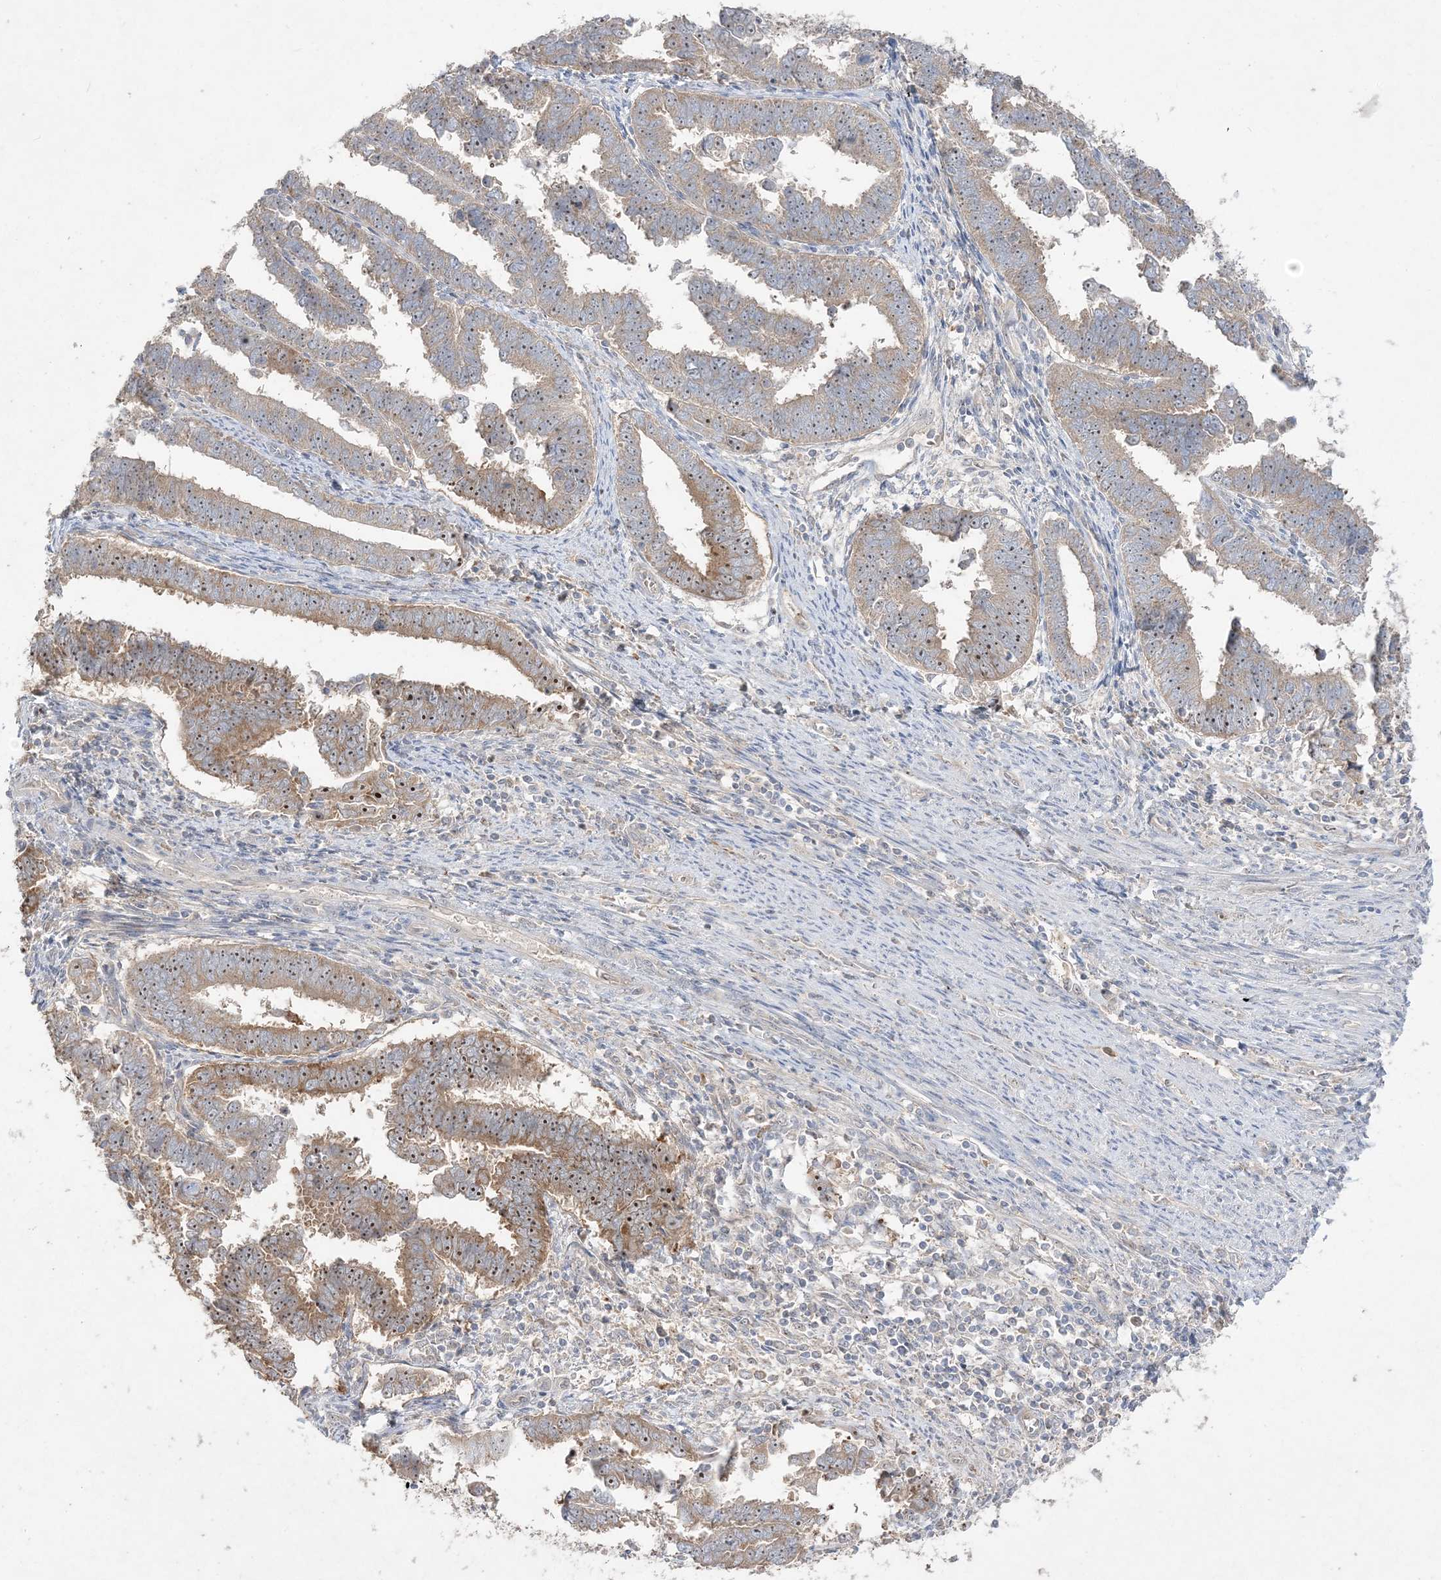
{"staining": {"intensity": "moderate", "quantity": ">75%", "location": "cytoplasmic/membranous,nuclear"}, "tissue": "endometrial cancer", "cell_type": "Tumor cells", "image_type": "cancer", "snomed": [{"axis": "morphology", "description": "Adenocarcinoma, NOS"}, {"axis": "topography", "description": "Endometrium"}], "caption": "The immunohistochemical stain labels moderate cytoplasmic/membranous and nuclear staining in tumor cells of endometrial cancer tissue. The staining is performed using DAB brown chromogen to label protein expression. The nuclei are counter-stained blue using hematoxylin.", "gene": "NOP16", "patient": {"sex": "female", "age": 75}}